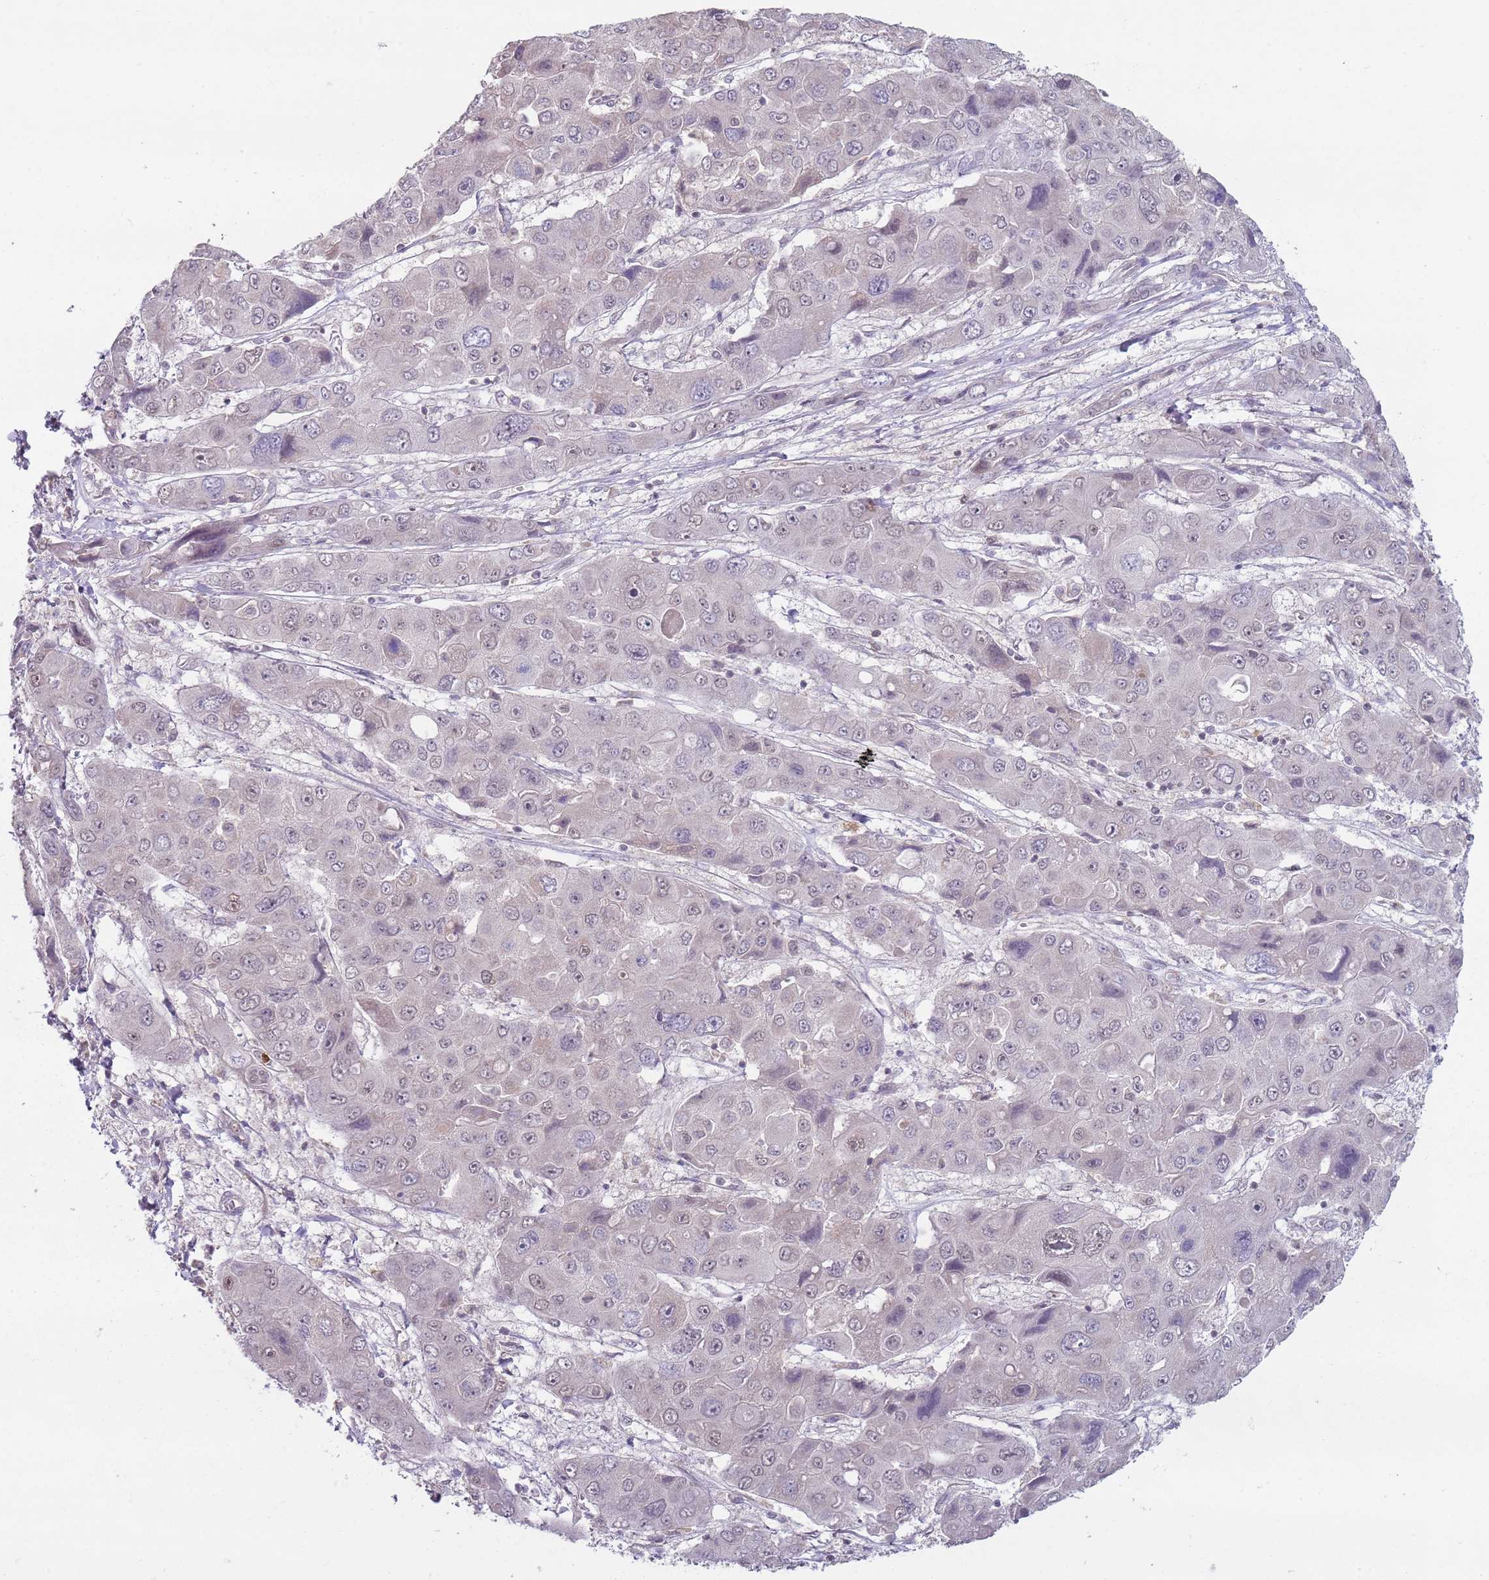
{"staining": {"intensity": "negative", "quantity": "none", "location": "none"}, "tissue": "liver cancer", "cell_type": "Tumor cells", "image_type": "cancer", "snomed": [{"axis": "morphology", "description": "Cholangiocarcinoma"}, {"axis": "topography", "description": "Liver"}], "caption": "The immunohistochemistry (IHC) micrograph has no significant positivity in tumor cells of liver cancer (cholangiocarcinoma) tissue.", "gene": "SMARCAL1", "patient": {"sex": "male", "age": 67}}